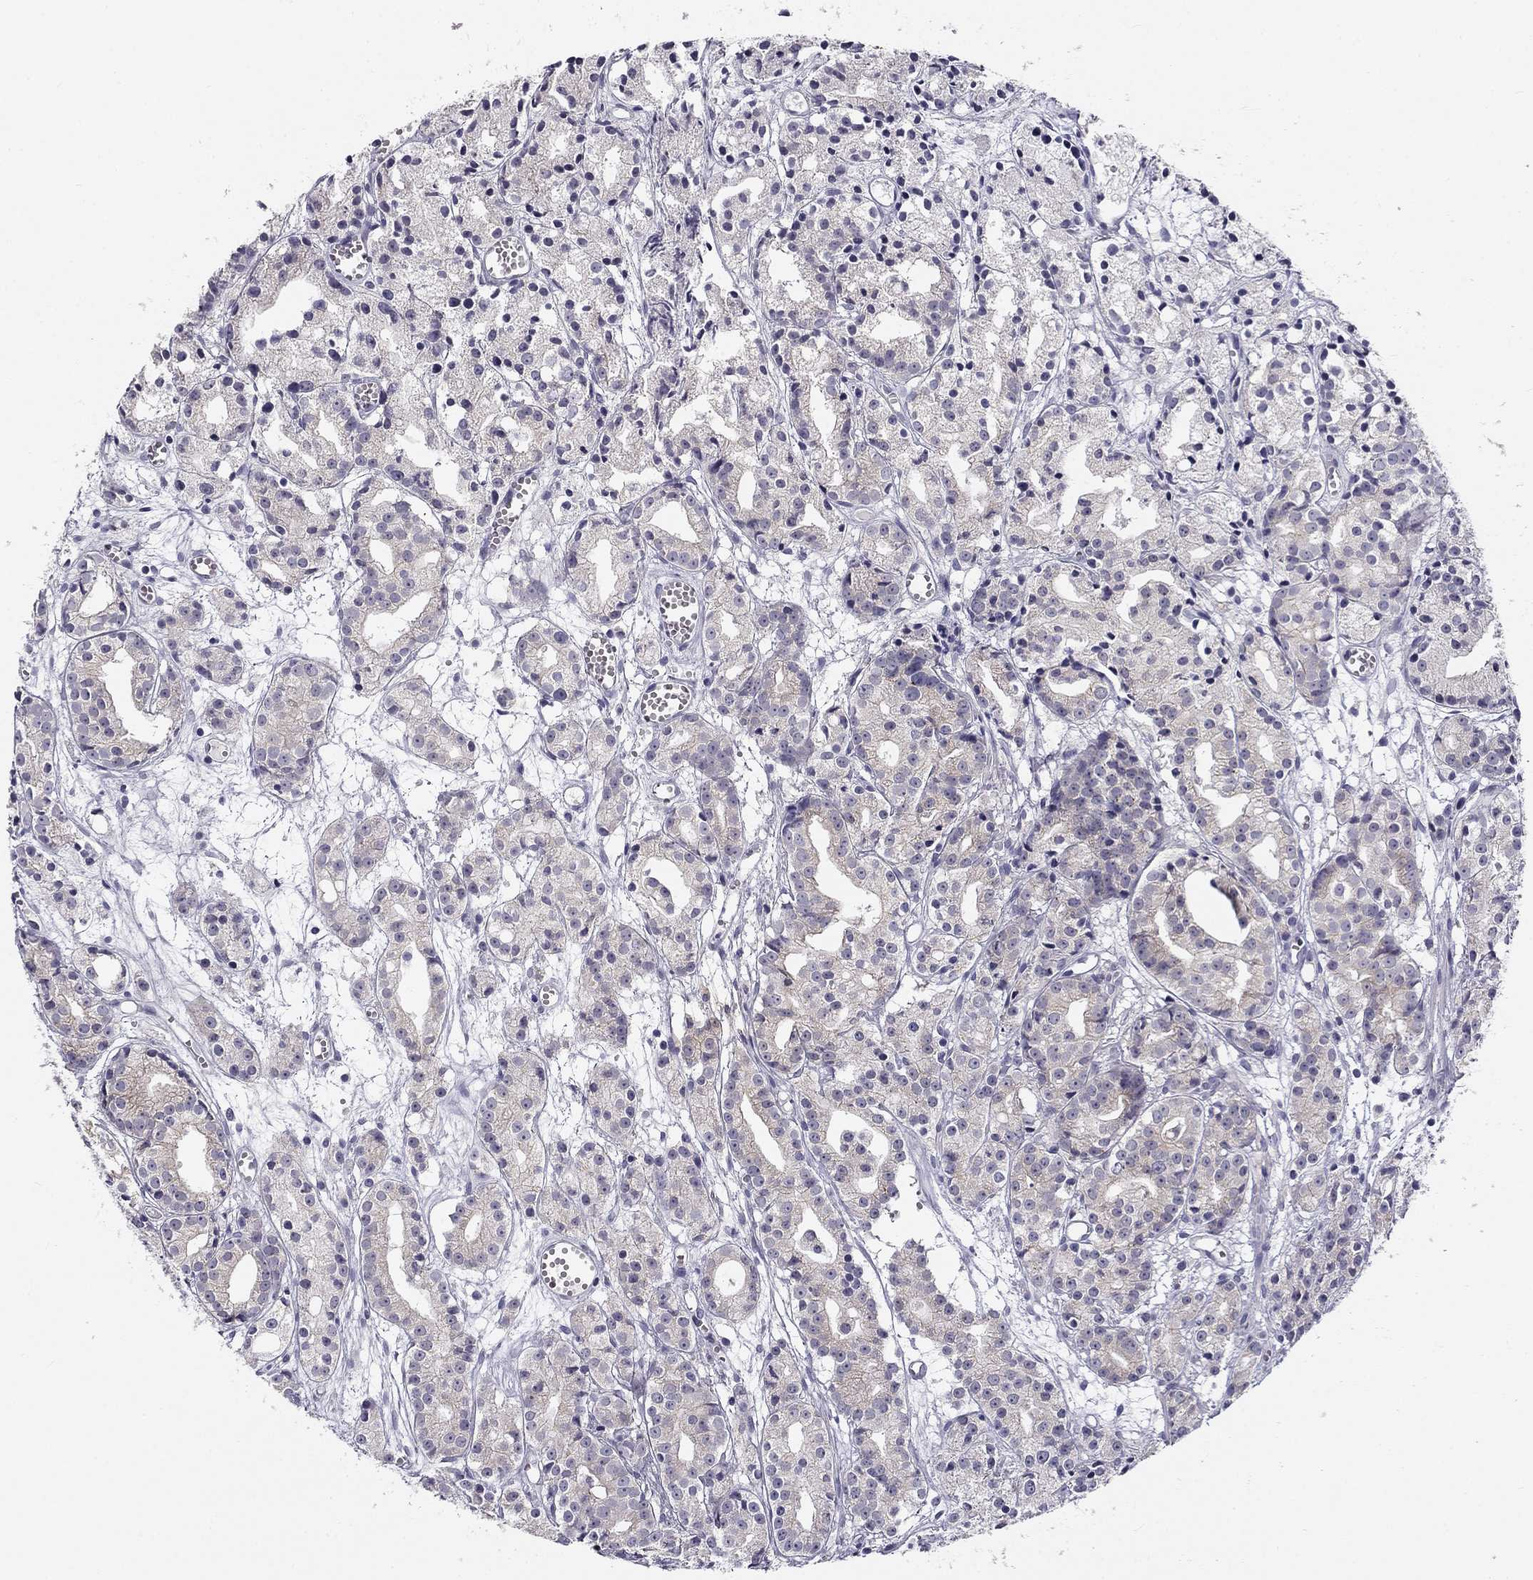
{"staining": {"intensity": "weak", "quantity": "<25%", "location": "cytoplasmic/membranous"}, "tissue": "prostate cancer", "cell_type": "Tumor cells", "image_type": "cancer", "snomed": [{"axis": "morphology", "description": "Adenocarcinoma, Medium grade"}, {"axis": "topography", "description": "Prostate"}], "caption": "This is a image of IHC staining of prostate adenocarcinoma (medium-grade), which shows no positivity in tumor cells.", "gene": "CNR1", "patient": {"sex": "male", "age": 74}}